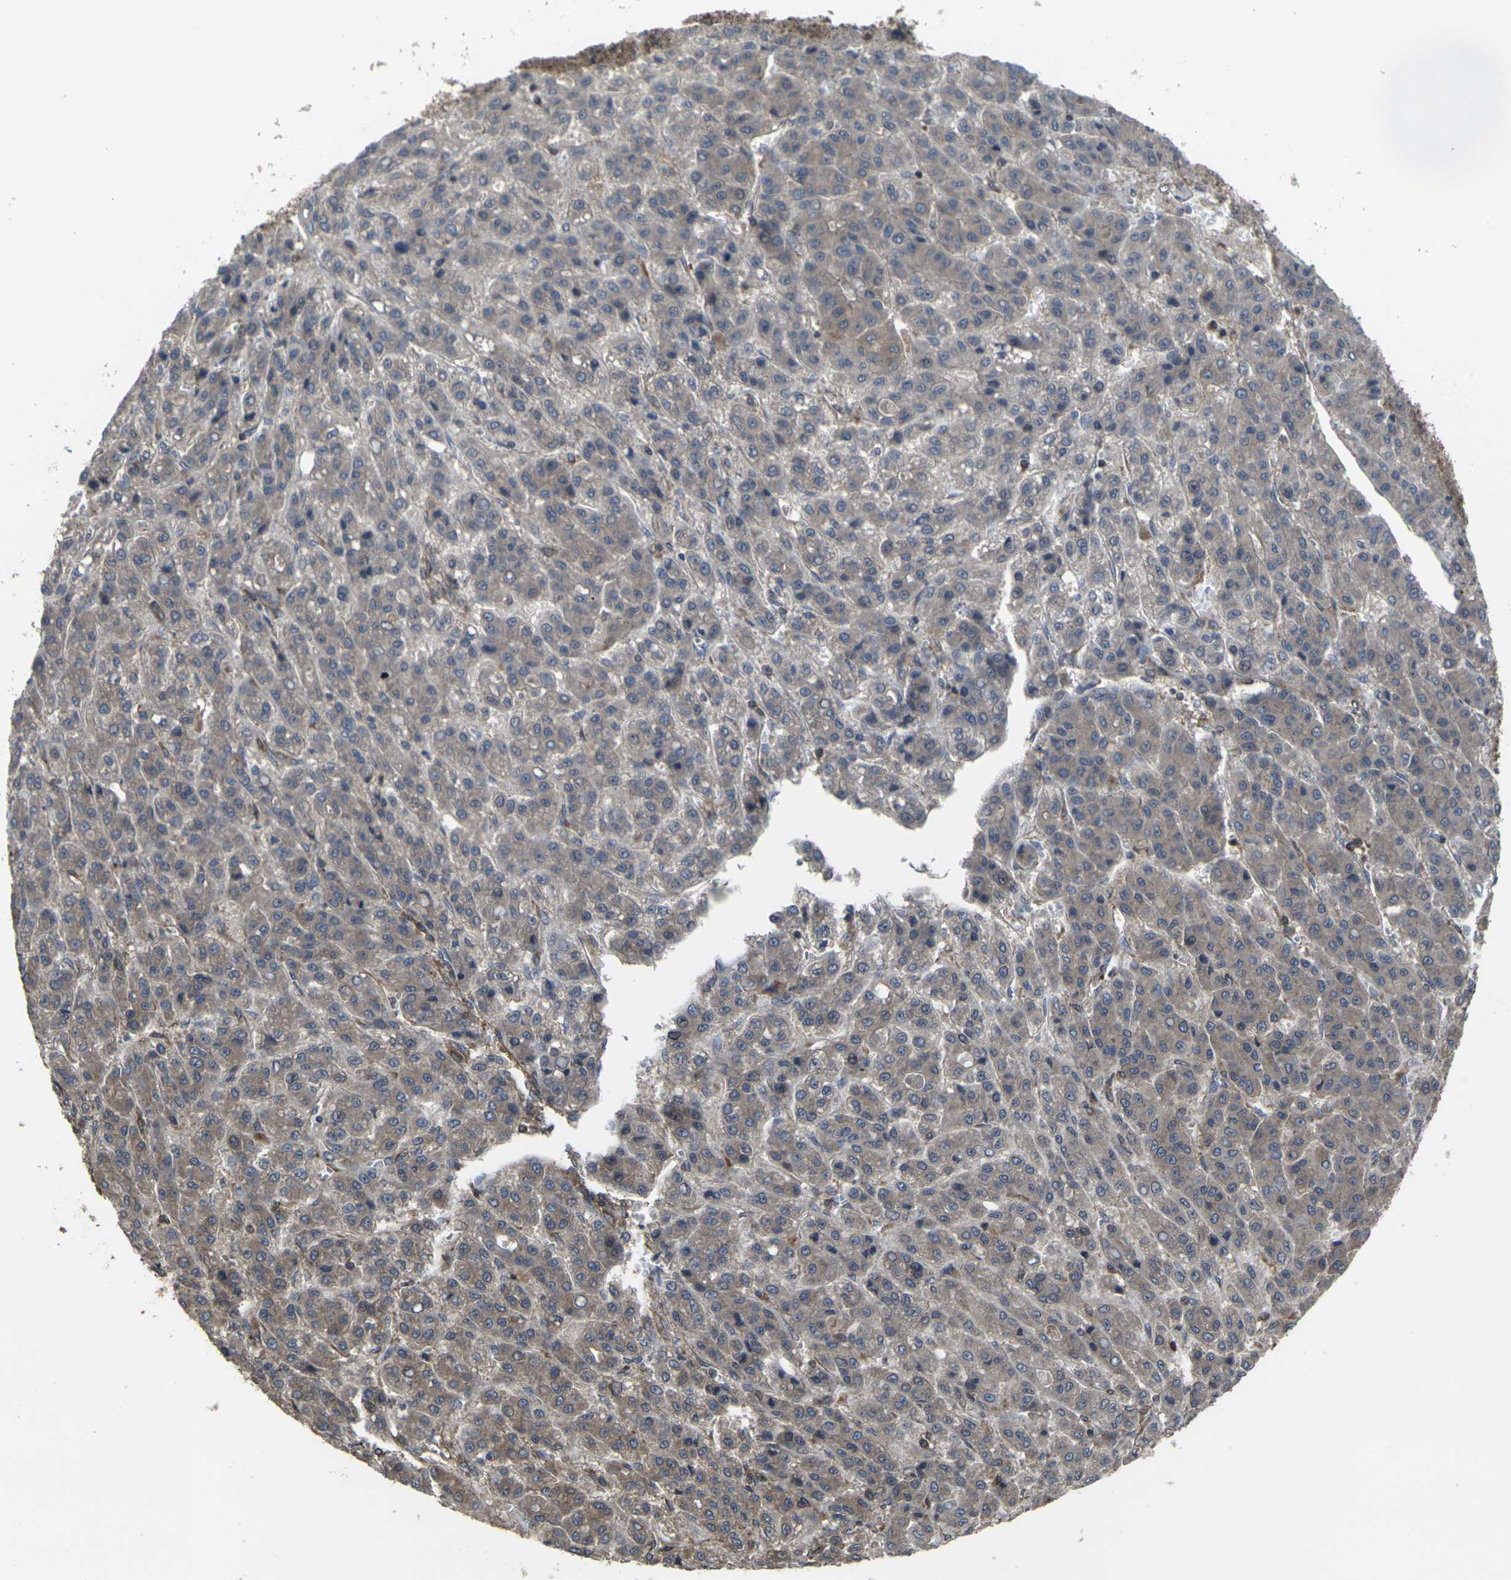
{"staining": {"intensity": "moderate", "quantity": "<25%", "location": "cytoplasmic/membranous"}, "tissue": "liver cancer", "cell_type": "Tumor cells", "image_type": "cancer", "snomed": [{"axis": "morphology", "description": "Carcinoma, Hepatocellular, NOS"}, {"axis": "topography", "description": "Liver"}], "caption": "This photomicrograph displays immunohistochemistry (IHC) staining of hepatocellular carcinoma (liver), with low moderate cytoplasmic/membranous staining in about <25% of tumor cells.", "gene": "PRKACB", "patient": {"sex": "male", "age": 70}}